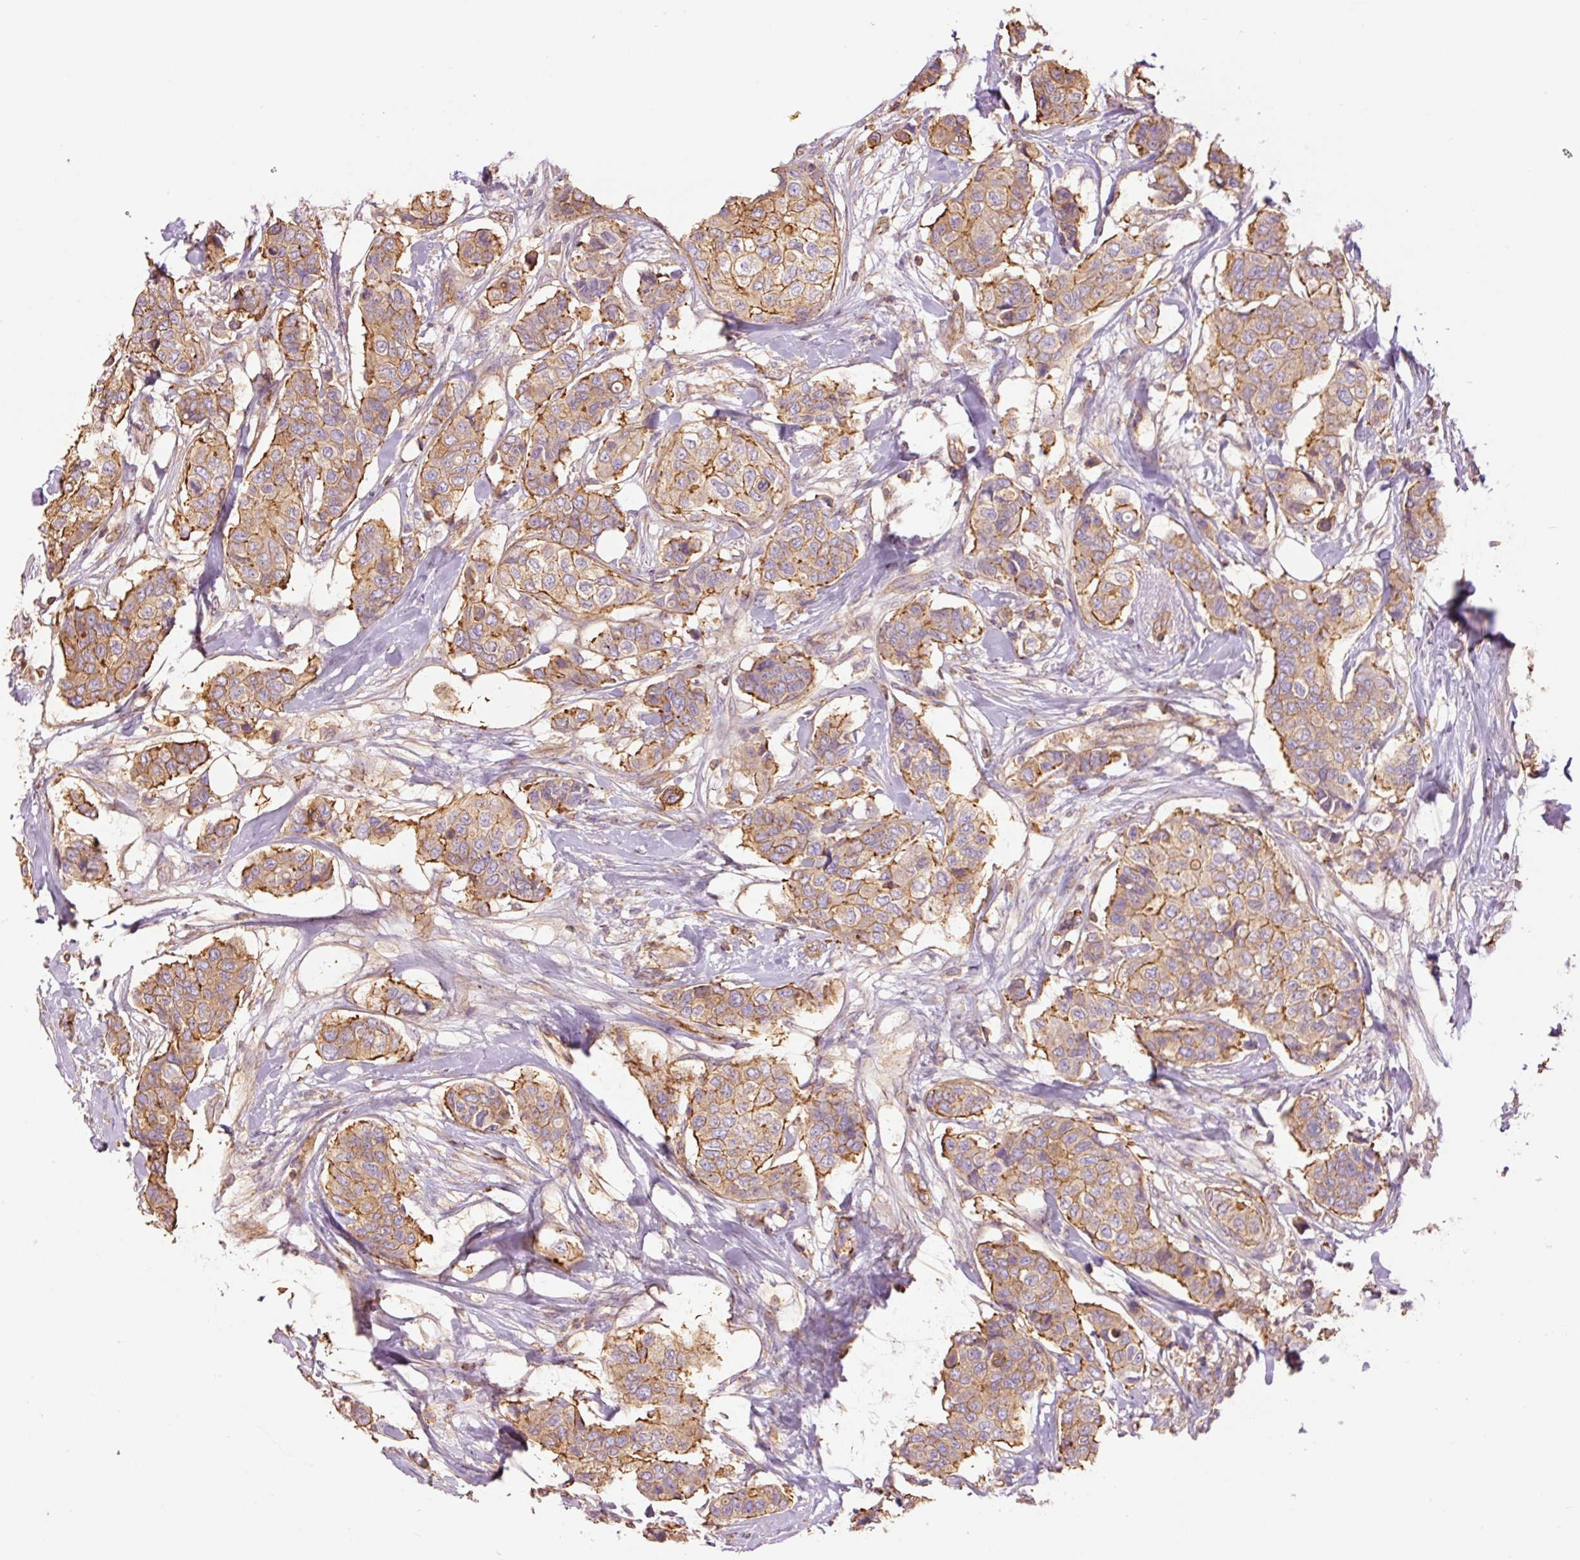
{"staining": {"intensity": "moderate", "quantity": ">75%", "location": "cytoplasmic/membranous"}, "tissue": "breast cancer", "cell_type": "Tumor cells", "image_type": "cancer", "snomed": [{"axis": "morphology", "description": "Lobular carcinoma"}, {"axis": "topography", "description": "Breast"}], "caption": "A high-resolution photomicrograph shows immunohistochemistry (IHC) staining of breast cancer, which reveals moderate cytoplasmic/membranous staining in about >75% of tumor cells. (IHC, brightfield microscopy, high magnification).", "gene": "PPP1R1B", "patient": {"sex": "female", "age": 51}}